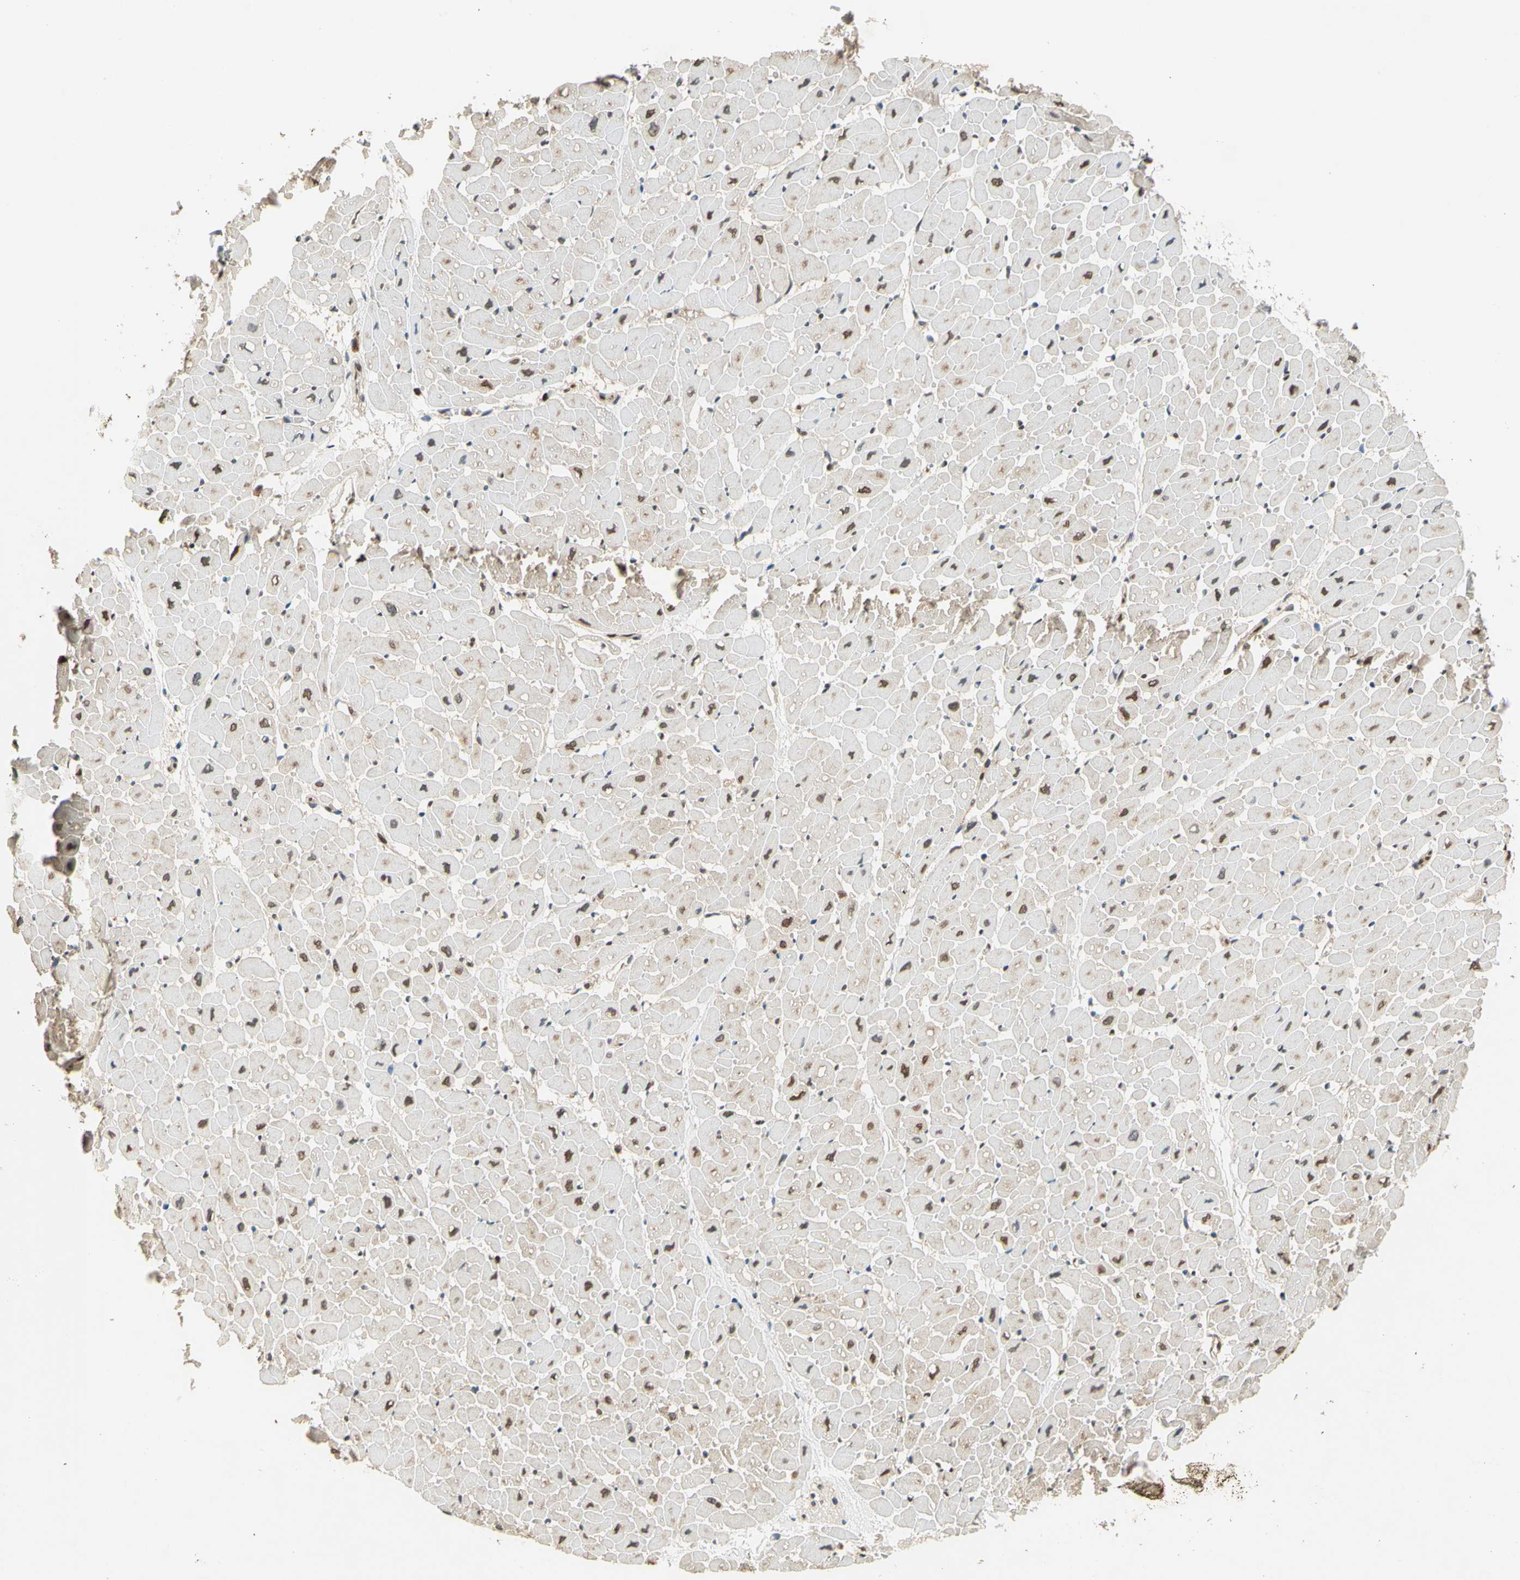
{"staining": {"intensity": "weak", "quantity": "25%-75%", "location": "nuclear"}, "tissue": "heart muscle", "cell_type": "Cardiomyocytes", "image_type": "normal", "snomed": [{"axis": "morphology", "description": "Normal tissue, NOS"}, {"axis": "topography", "description": "Heart"}], "caption": "Protein expression analysis of normal human heart muscle reveals weak nuclear staining in approximately 25%-75% of cardiomyocytes. (Stains: DAB in brown, nuclei in blue, Microscopy: brightfield microscopy at high magnification).", "gene": "GSR", "patient": {"sex": "male", "age": 45}}